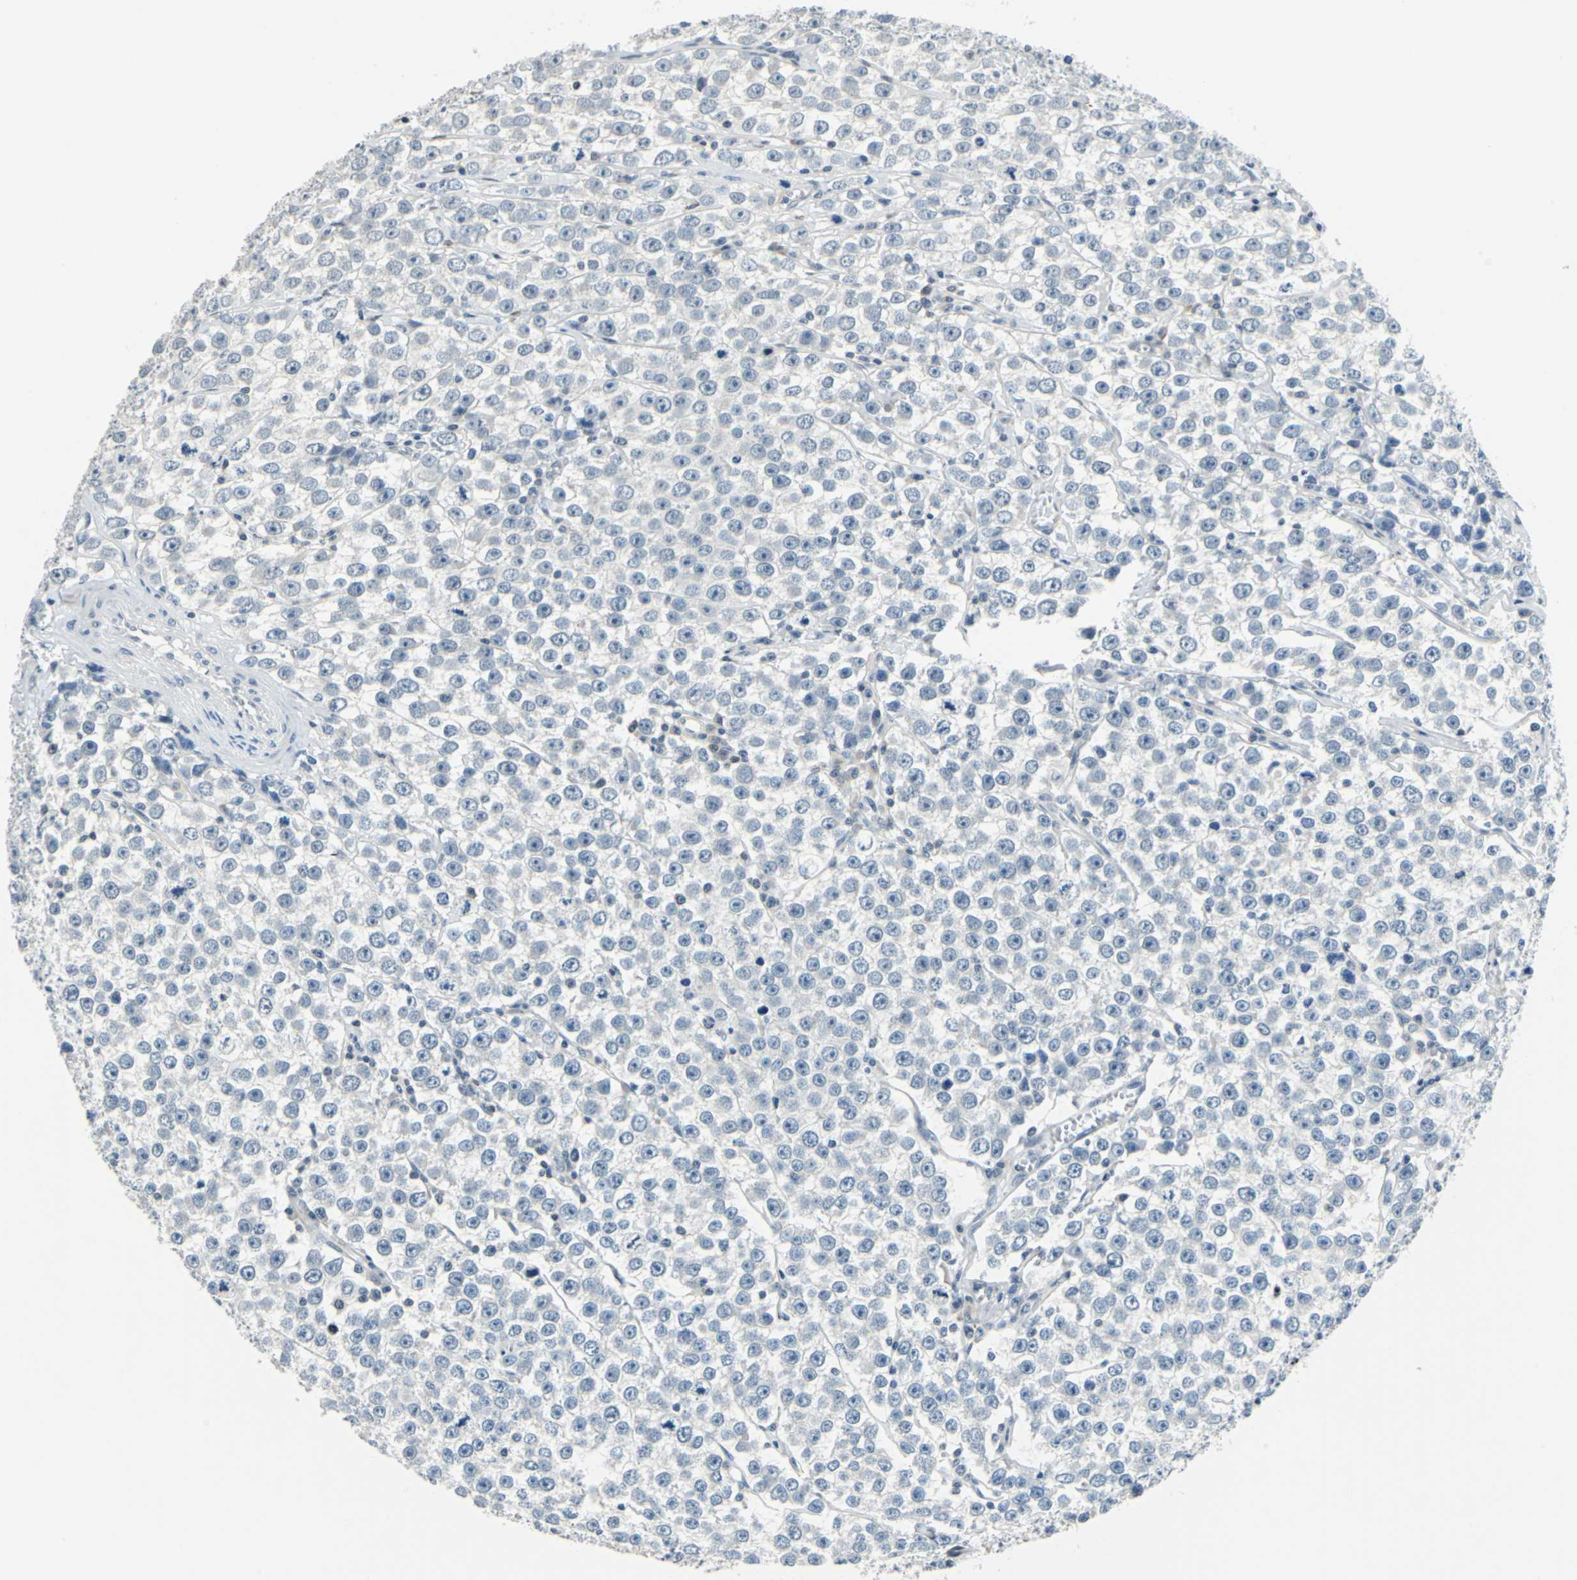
{"staining": {"intensity": "negative", "quantity": "none", "location": "none"}, "tissue": "testis cancer", "cell_type": "Tumor cells", "image_type": "cancer", "snomed": [{"axis": "morphology", "description": "Seminoma, NOS"}, {"axis": "morphology", "description": "Carcinoma, Embryonal, NOS"}, {"axis": "topography", "description": "Testis"}], "caption": "A histopathology image of human testis embryonal carcinoma is negative for staining in tumor cells.", "gene": "HCFC2", "patient": {"sex": "male", "age": 52}}